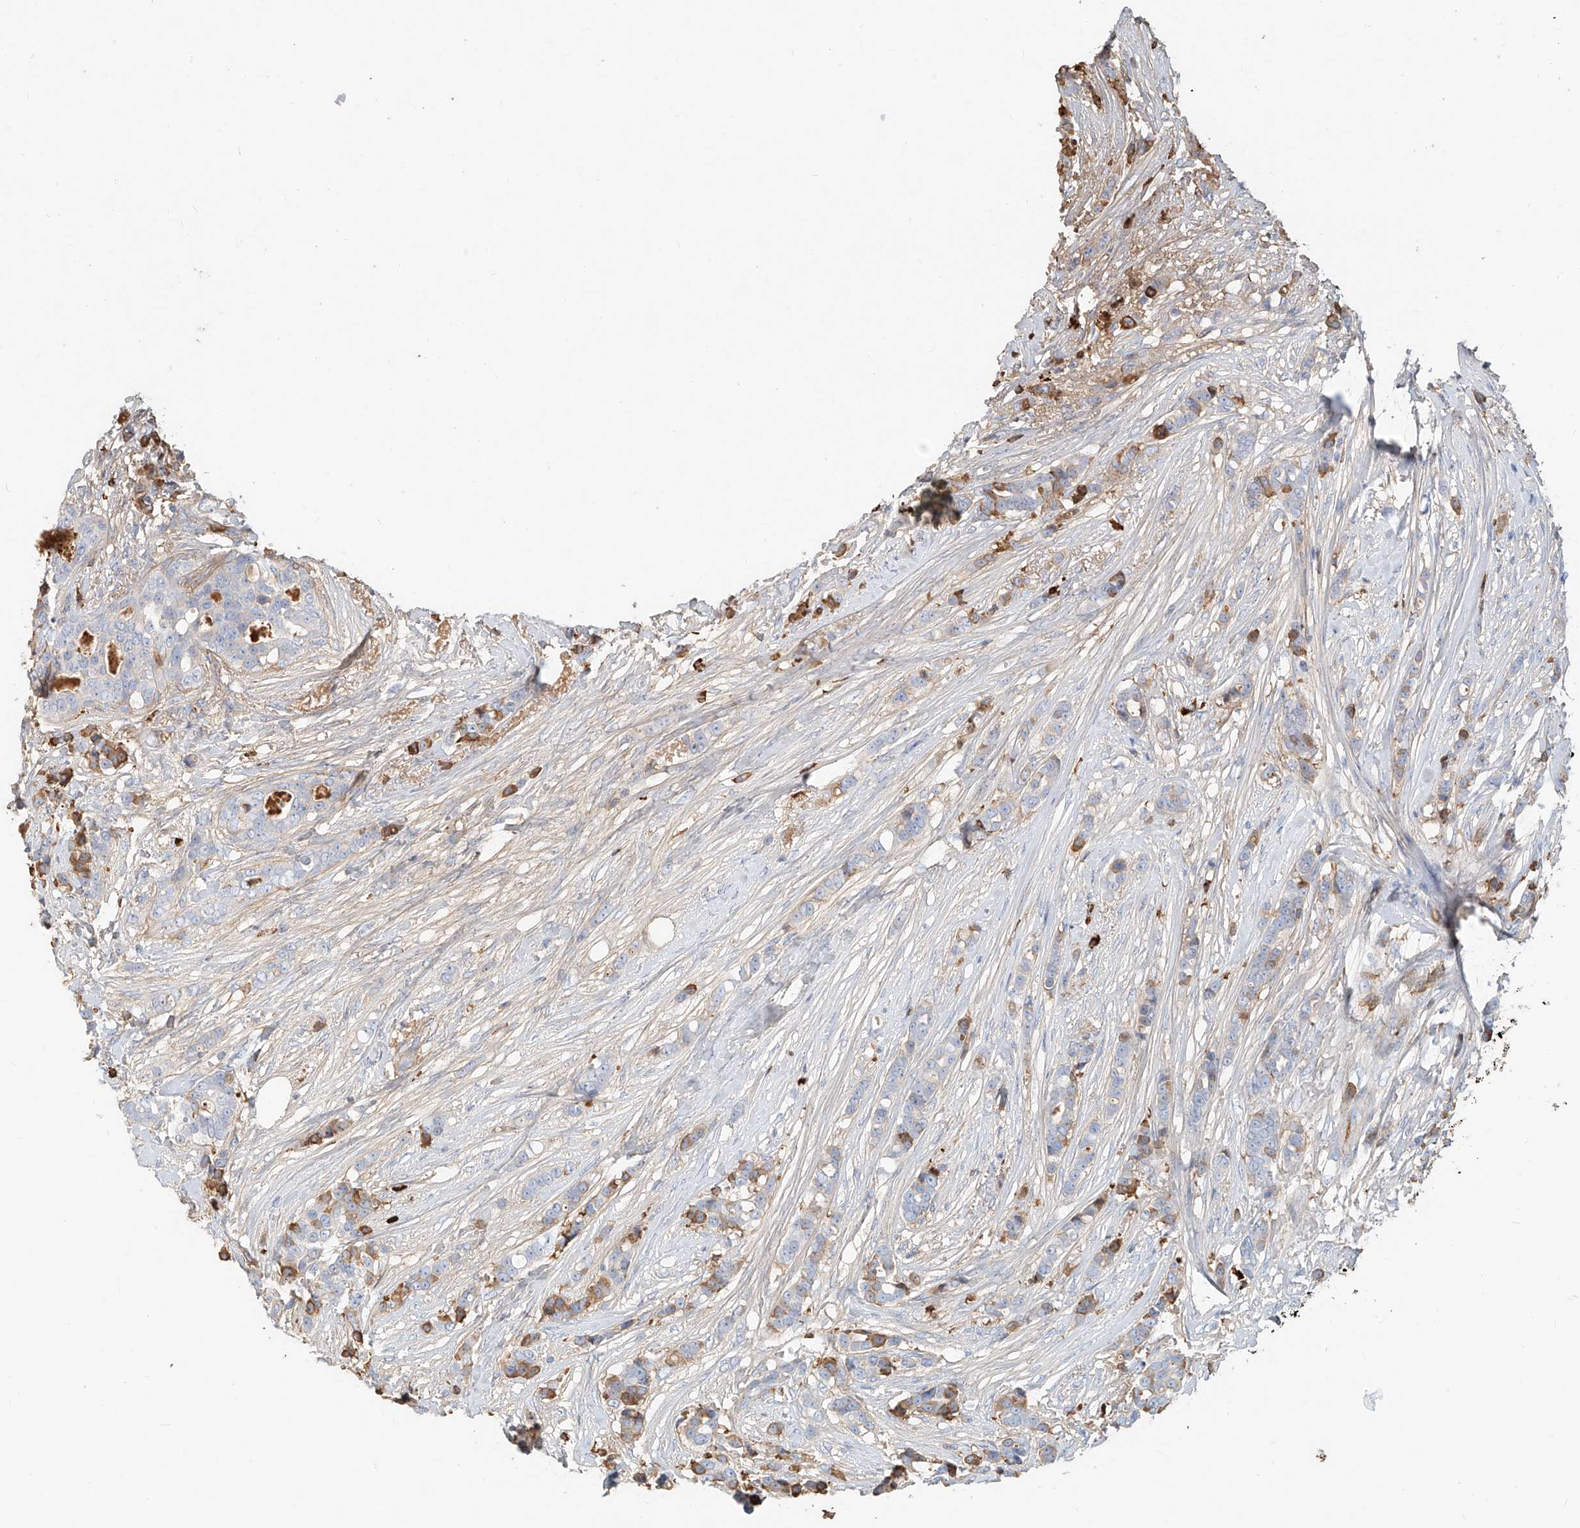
{"staining": {"intensity": "moderate", "quantity": "25%-75%", "location": "cytoplasmic/membranous"}, "tissue": "breast cancer", "cell_type": "Tumor cells", "image_type": "cancer", "snomed": [{"axis": "morphology", "description": "Lobular carcinoma"}, {"axis": "topography", "description": "Breast"}], "caption": "A medium amount of moderate cytoplasmic/membranous staining is seen in about 25%-75% of tumor cells in breast lobular carcinoma tissue.", "gene": "ZFP30", "patient": {"sex": "female", "age": 51}}